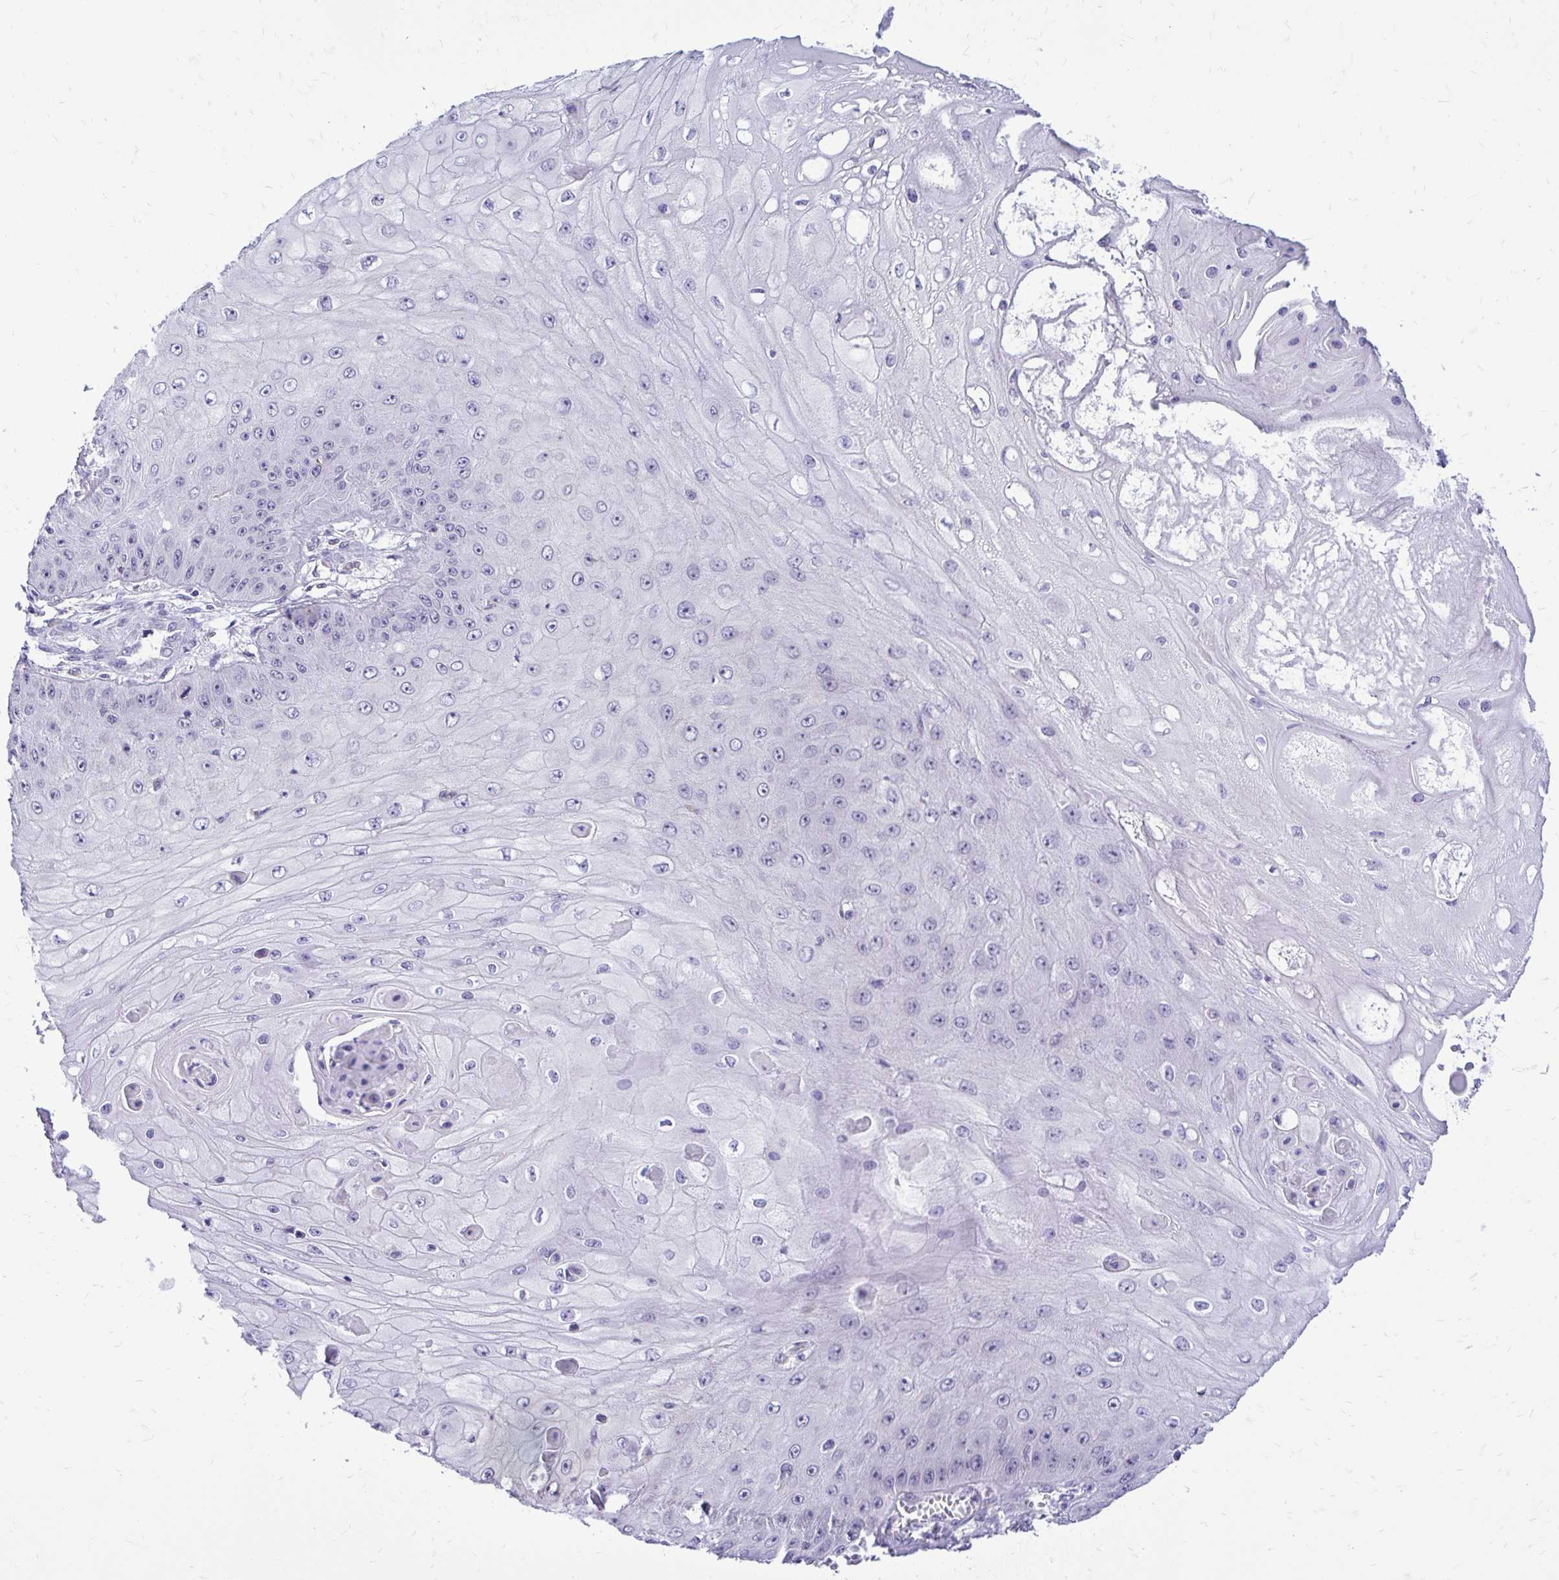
{"staining": {"intensity": "negative", "quantity": "none", "location": "none"}, "tissue": "skin cancer", "cell_type": "Tumor cells", "image_type": "cancer", "snomed": [{"axis": "morphology", "description": "Squamous cell carcinoma, NOS"}, {"axis": "topography", "description": "Skin"}], "caption": "An IHC photomicrograph of skin cancer is shown. There is no staining in tumor cells of skin cancer. The staining was performed using DAB (3,3'-diaminobenzidine) to visualize the protein expression in brown, while the nuclei were stained in blue with hematoxylin (Magnification: 20x).", "gene": "NIFK", "patient": {"sex": "male", "age": 70}}